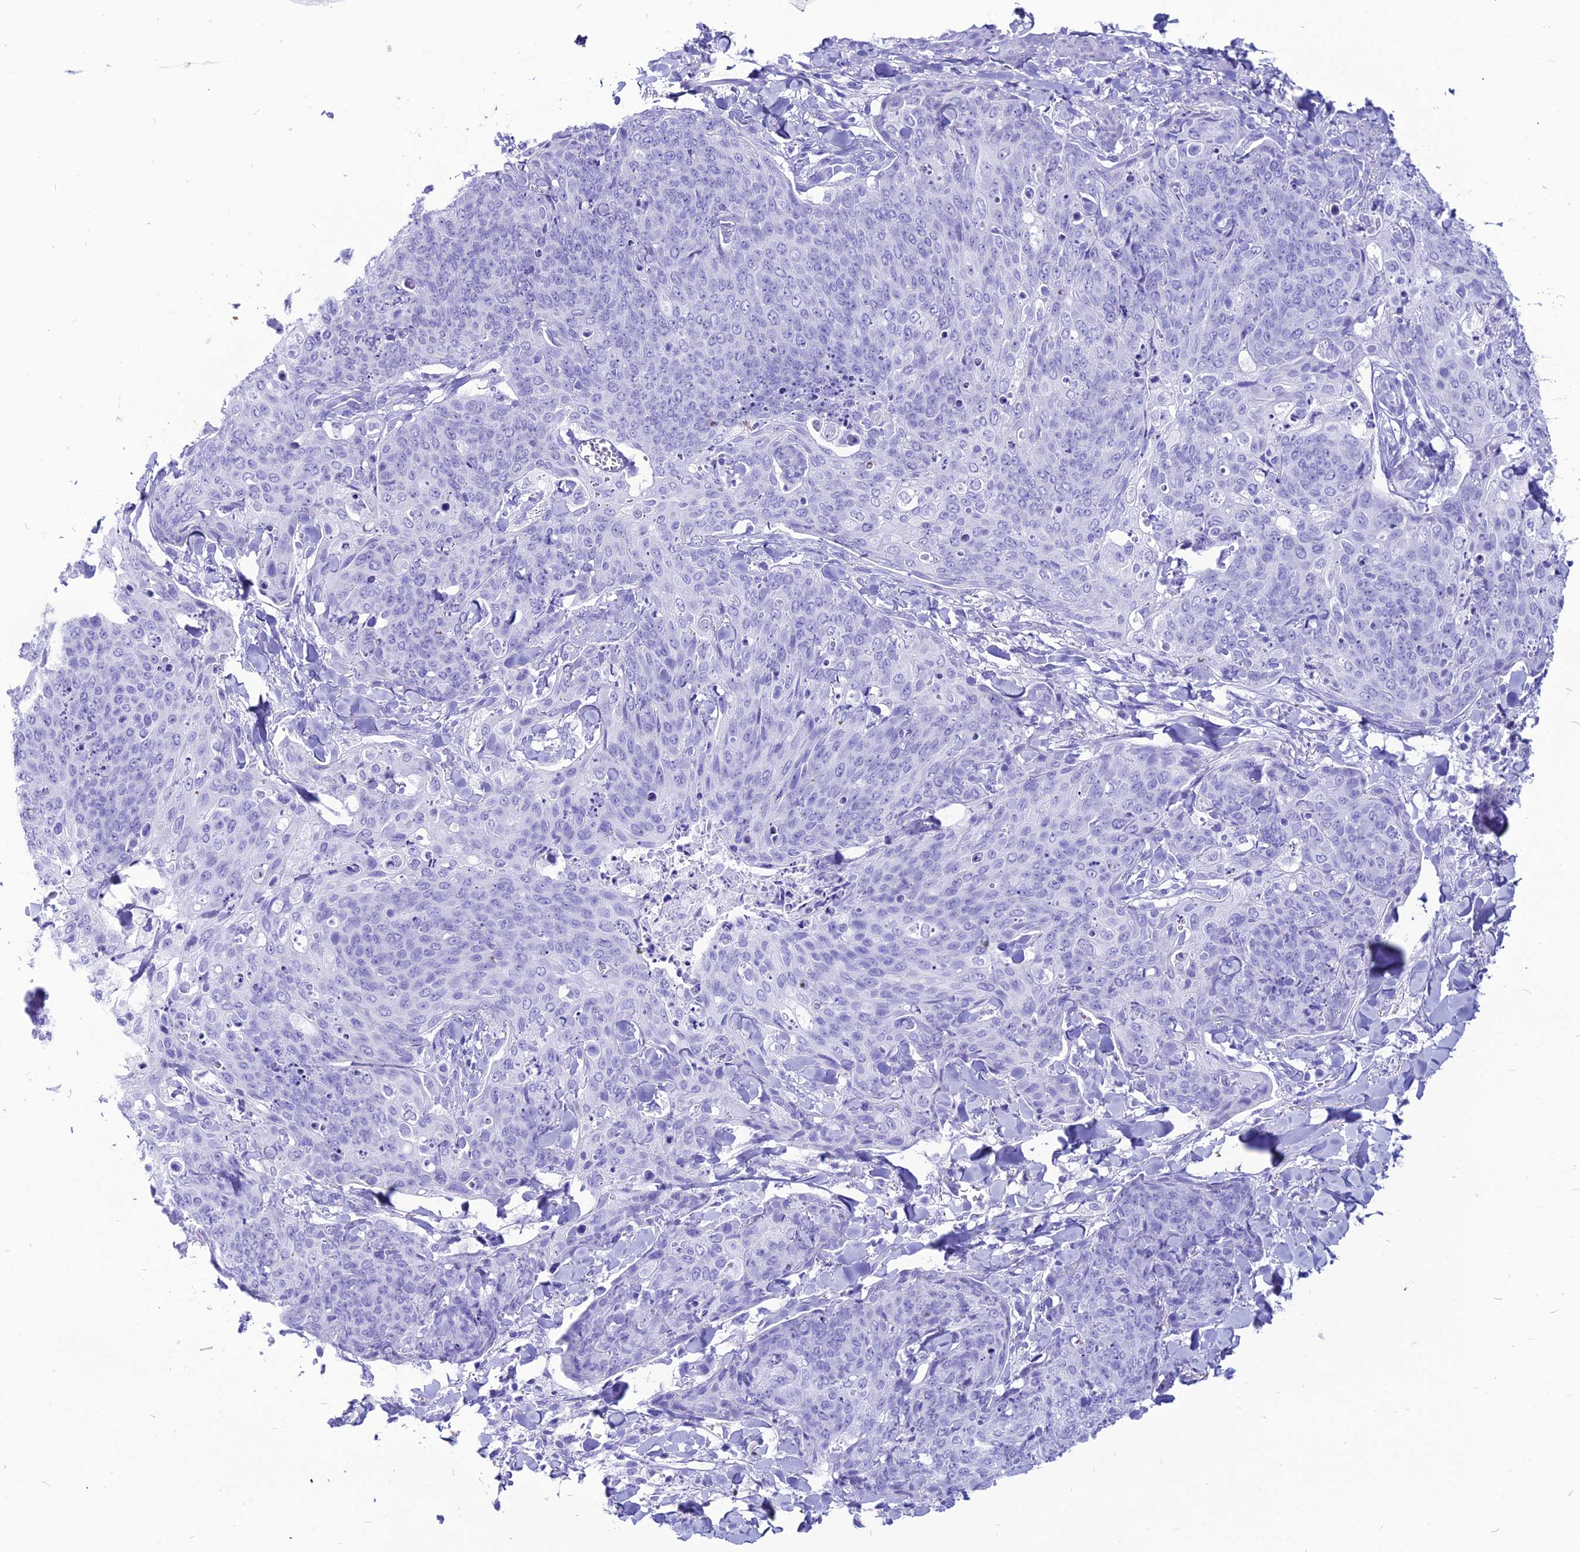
{"staining": {"intensity": "negative", "quantity": "none", "location": "none"}, "tissue": "skin cancer", "cell_type": "Tumor cells", "image_type": "cancer", "snomed": [{"axis": "morphology", "description": "Squamous cell carcinoma, NOS"}, {"axis": "topography", "description": "Skin"}, {"axis": "topography", "description": "Vulva"}], "caption": "There is no significant expression in tumor cells of skin cancer. The staining was performed using DAB (3,3'-diaminobenzidine) to visualize the protein expression in brown, while the nuclei were stained in blue with hematoxylin (Magnification: 20x).", "gene": "PNMA5", "patient": {"sex": "female", "age": 85}}